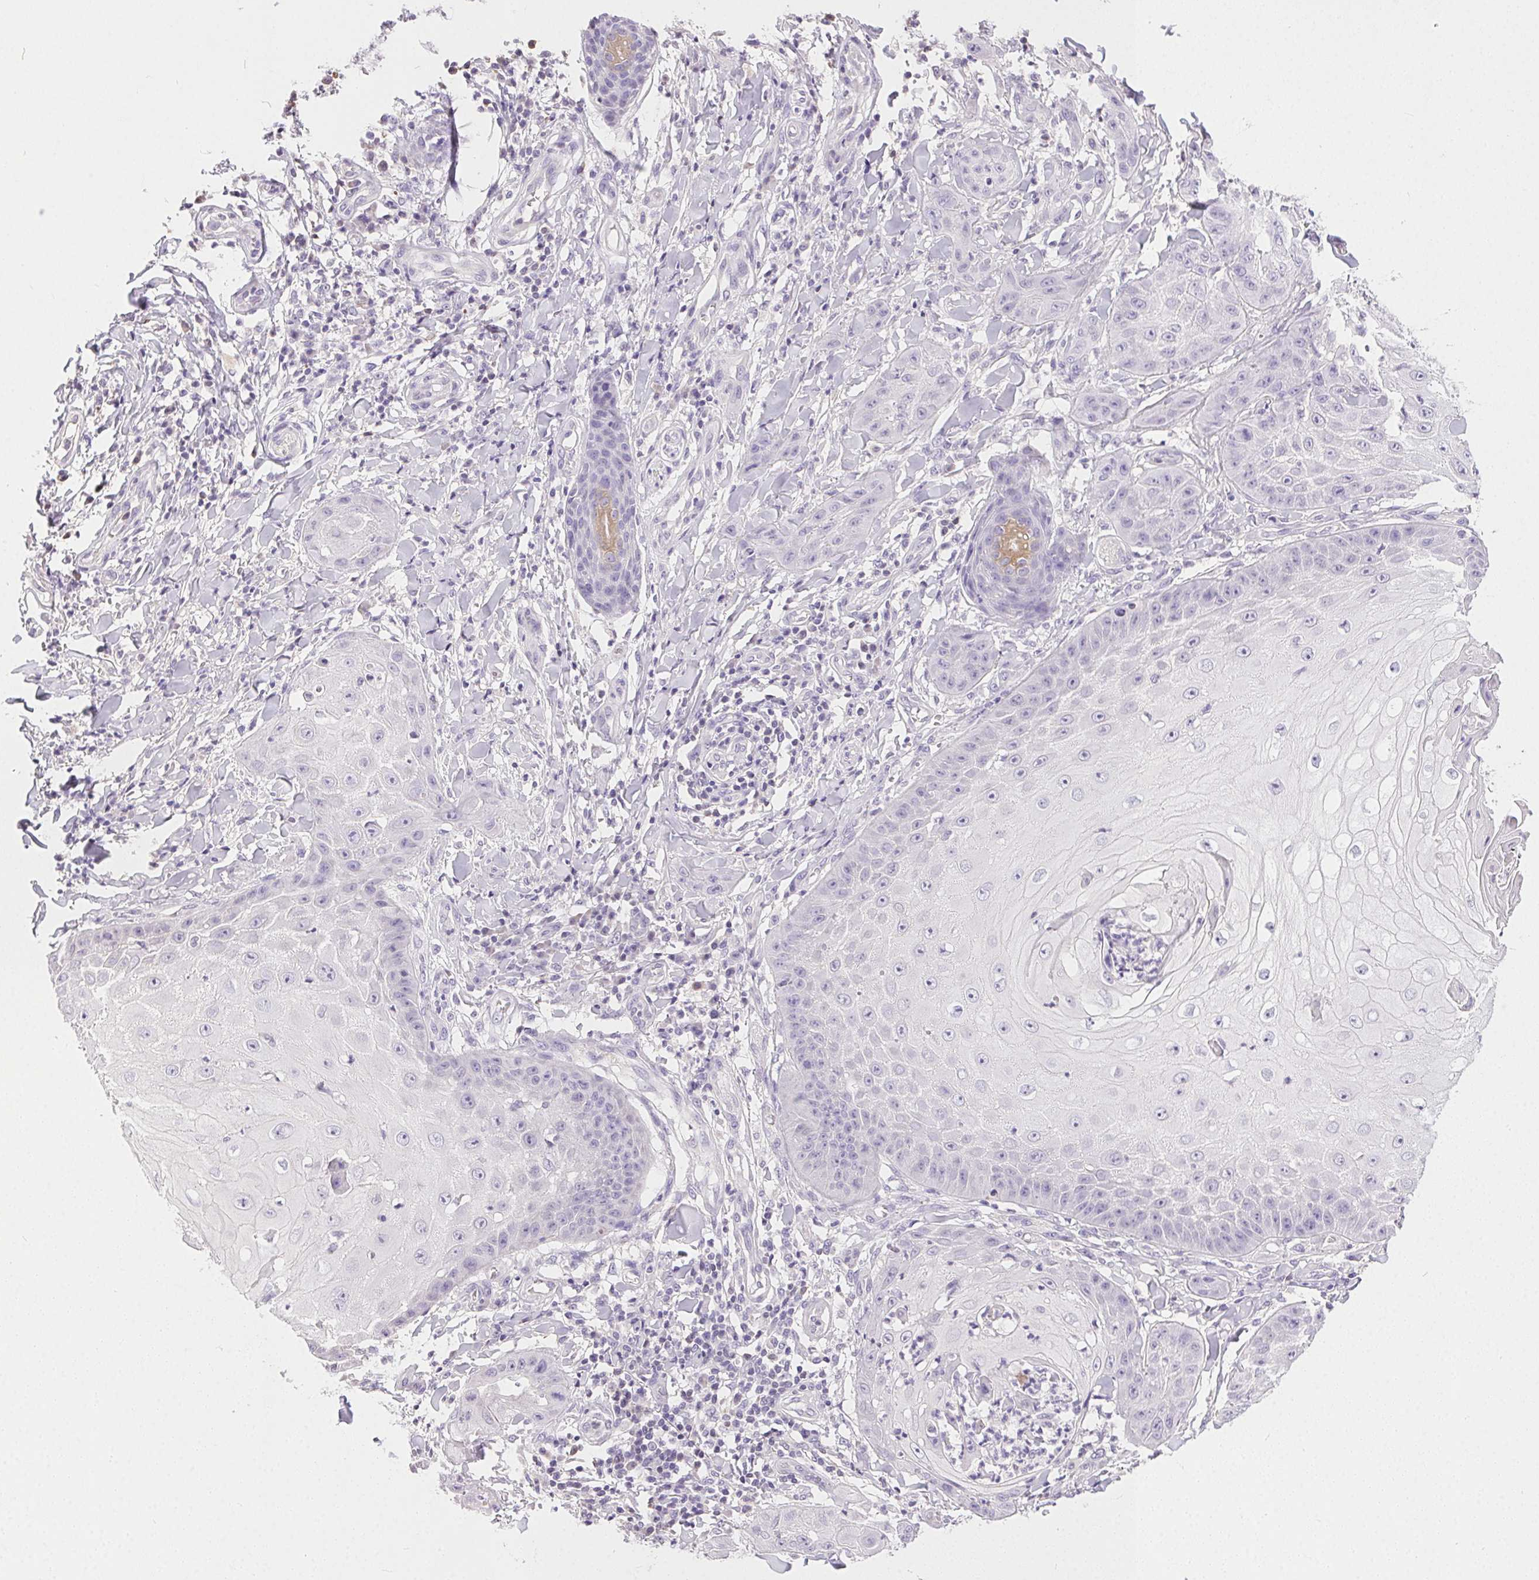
{"staining": {"intensity": "negative", "quantity": "none", "location": "none"}, "tissue": "skin cancer", "cell_type": "Tumor cells", "image_type": "cancer", "snomed": [{"axis": "morphology", "description": "Squamous cell carcinoma, NOS"}, {"axis": "topography", "description": "Skin"}], "caption": "Immunohistochemical staining of skin cancer (squamous cell carcinoma) demonstrates no significant expression in tumor cells.", "gene": "SYCE2", "patient": {"sex": "male", "age": 70}}